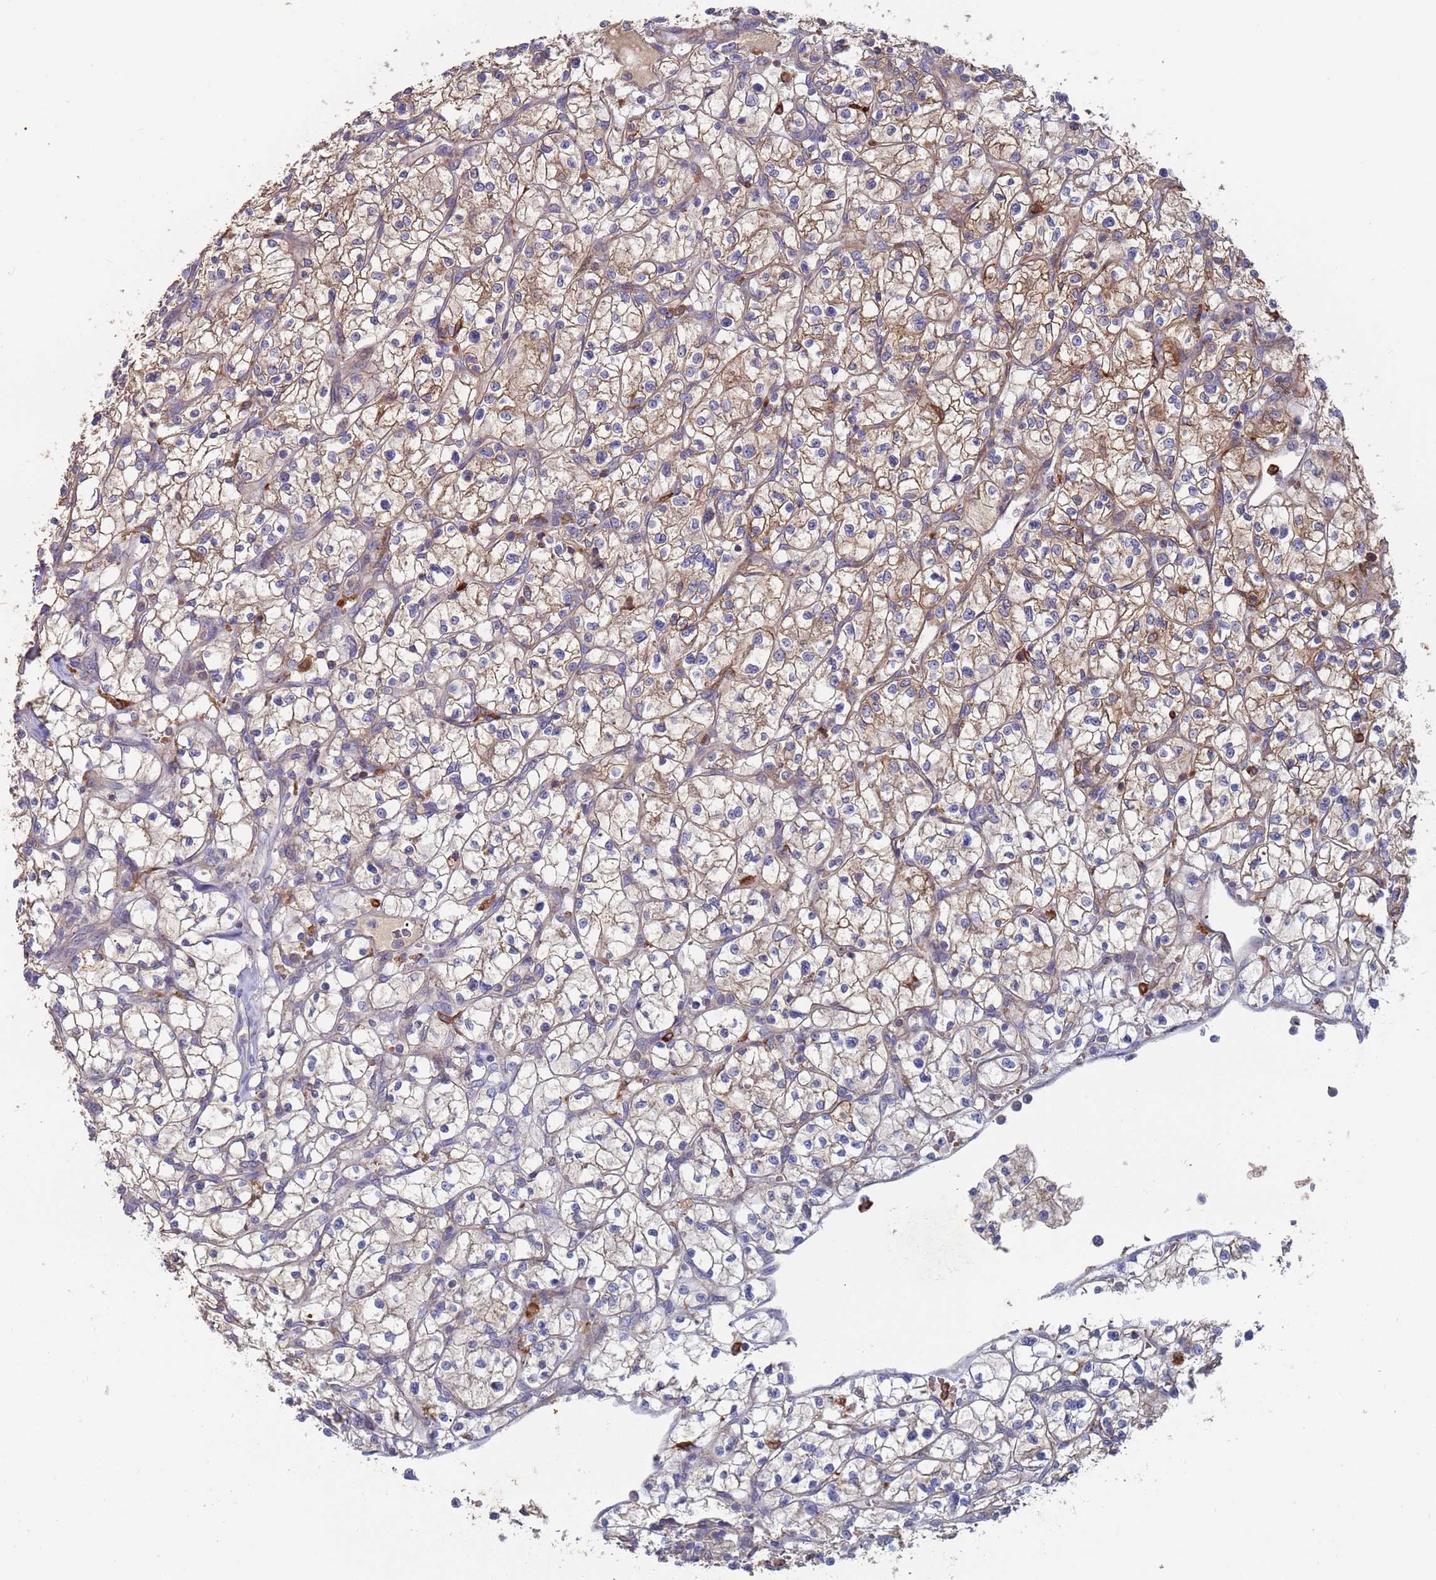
{"staining": {"intensity": "weak", "quantity": ">75%", "location": "cytoplasmic/membranous"}, "tissue": "renal cancer", "cell_type": "Tumor cells", "image_type": "cancer", "snomed": [{"axis": "morphology", "description": "Adenocarcinoma, NOS"}, {"axis": "topography", "description": "Kidney"}], "caption": "A micrograph of renal adenocarcinoma stained for a protein demonstrates weak cytoplasmic/membranous brown staining in tumor cells.", "gene": "MALRD1", "patient": {"sex": "female", "age": 64}}